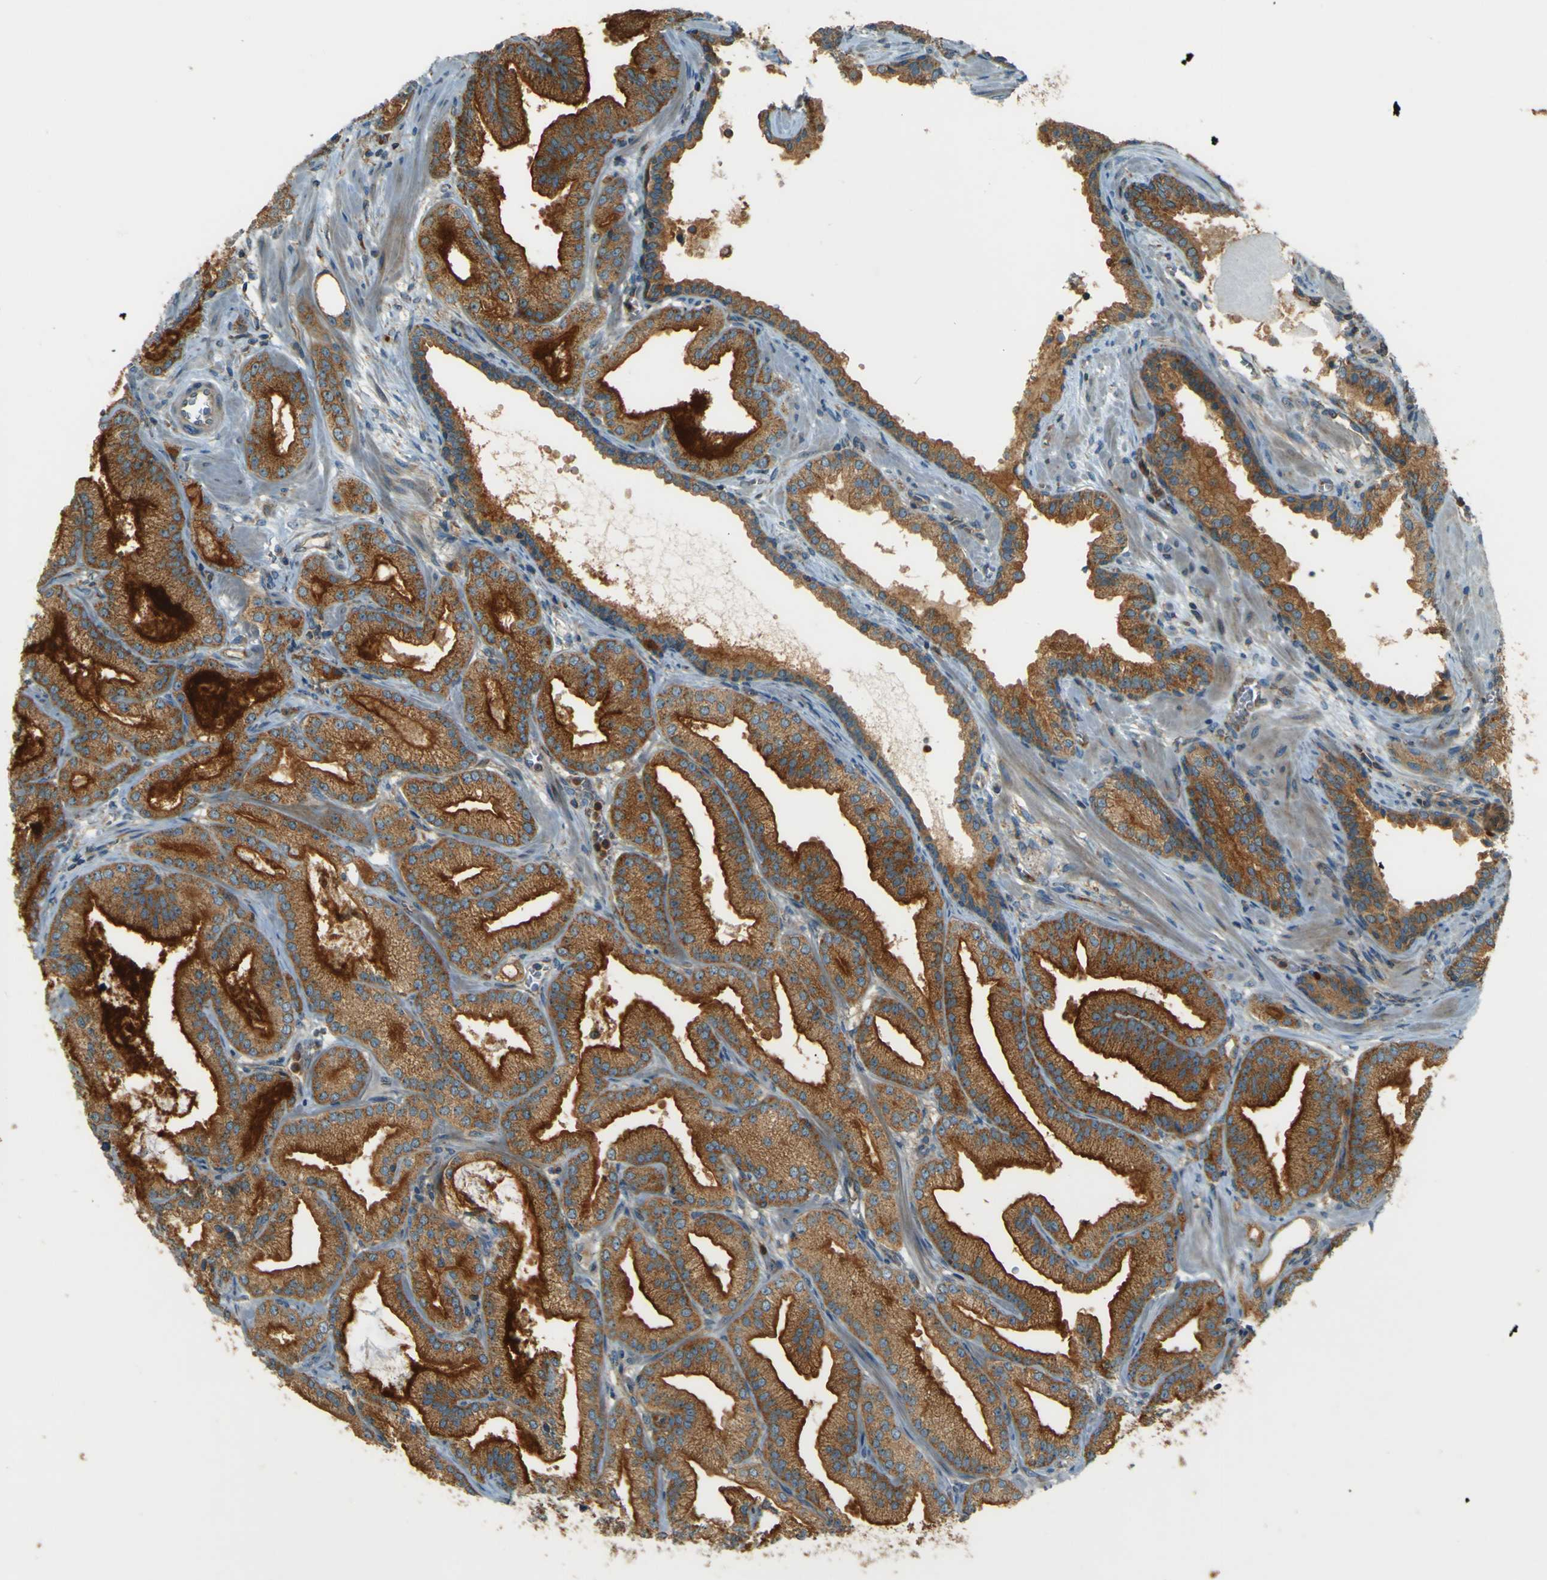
{"staining": {"intensity": "moderate", "quantity": ">75%", "location": "cytoplasmic/membranous"}, "tissue": "prostate cancer", "cell_type": "Tumor cells", "image_type": "cancer", "snomed": [{"axis": "morphology", "description": "Adenocarcinoma, Low grade"}, {"axis": "topography", "description": "Prostate"}], "caption": "IHC staining of low-grade adenocarcinoma (prostate), which demonstrates medium levels of moderate cytoplasmic/membranous staining in approximately >75% of tumor cells indicating moderate cytoplasmic/membranous protein positivity. The staining was performed using DAB (3,3'-diaminobenzidine) (brown) for protein detection and nuclei were counterstained in hematoxylin (blue).", "gene": "DNAJC5", "patient": {"sex": "male", "age": 59}}